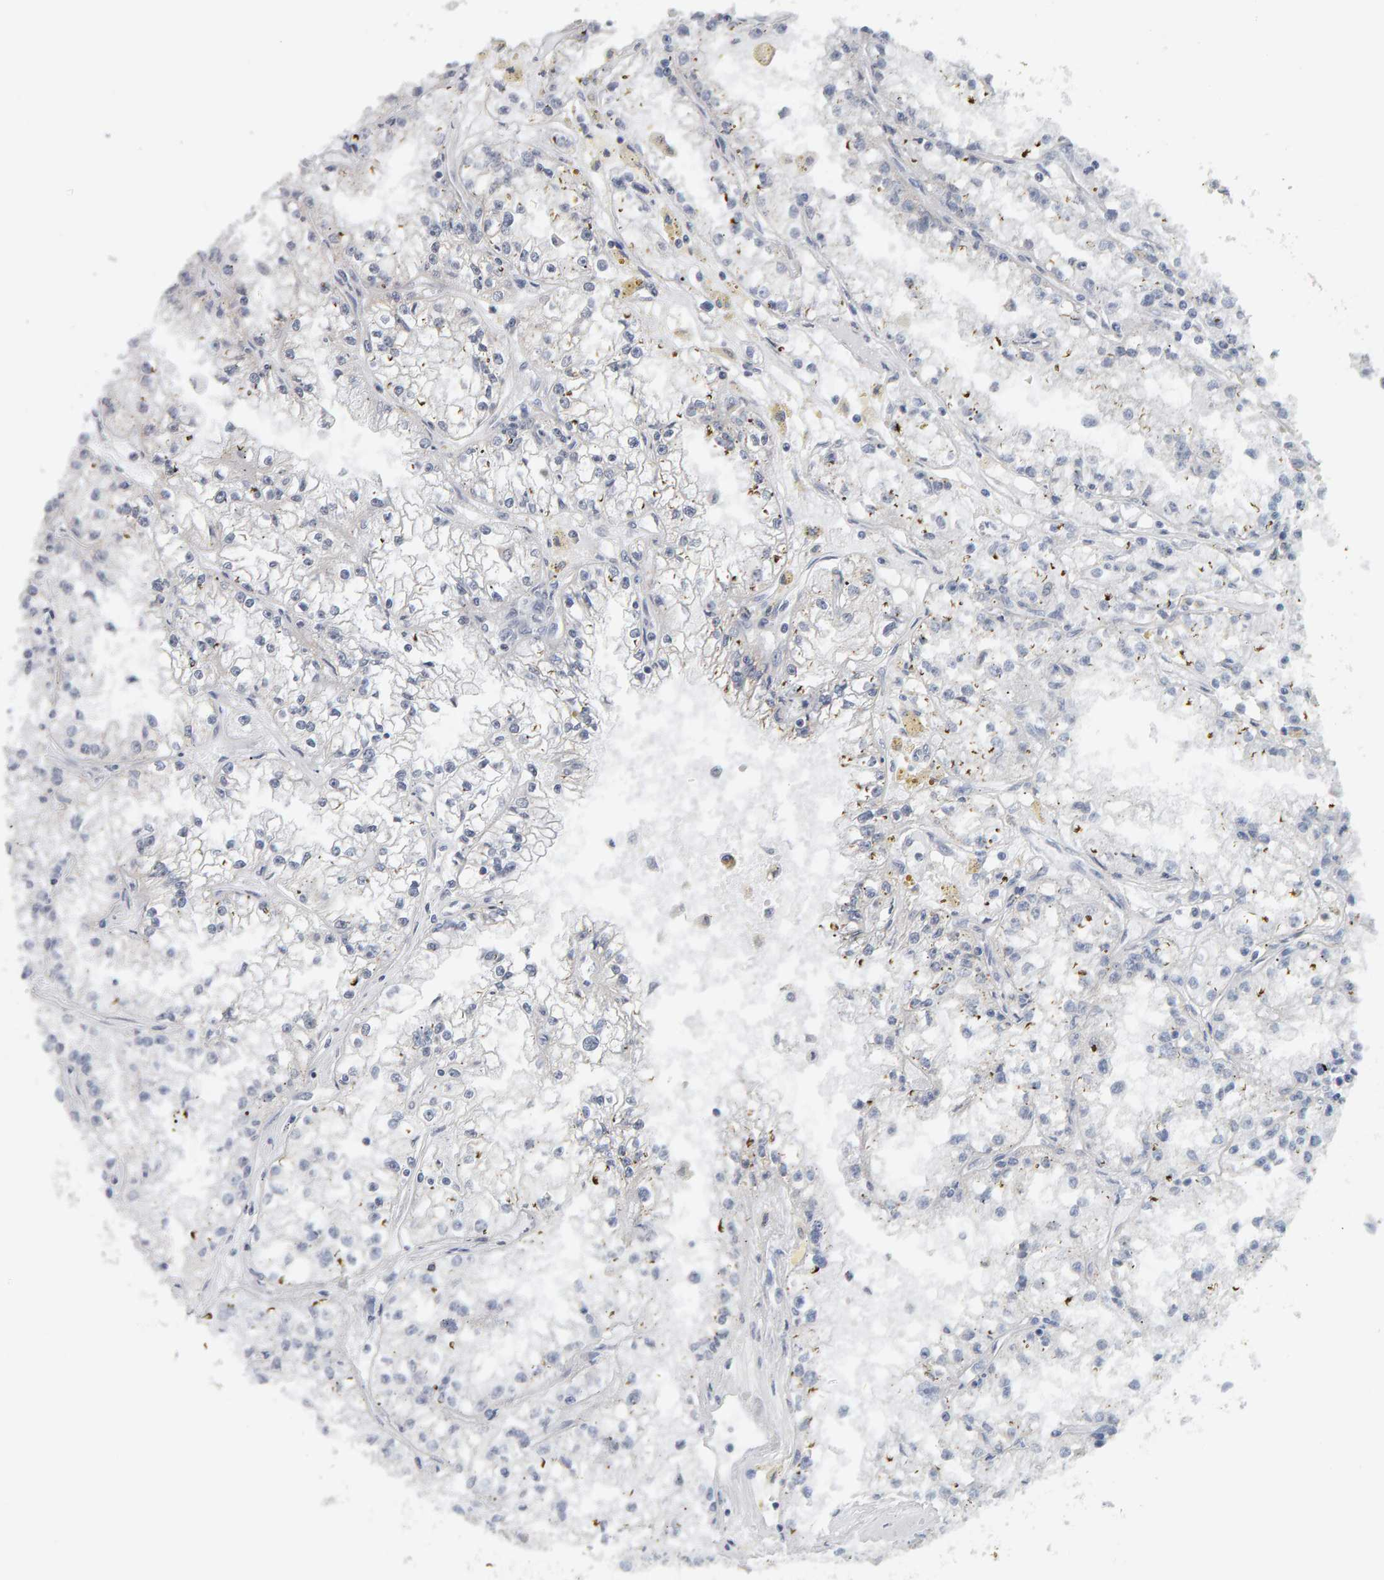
{"staining": {"intensity": "negative", "quantity": "none", "location": "none"}, "tissue": "renal cancer", "cell_type": "Tumor cells", "image_type": "cancer", "snomed": [{"axis": "morphology", "description": "Adenocarcinoma, NOS"}, {"axis": "topography", "description": "Kidney"}], "caption": "Immunohistochemistry (IHC) micrograph of neoplastic tissue: renal cancer stained with DAB (3,3'-diaminobenzidine) displays no significant protein expression in tumor cells.", "gene": "ADHFE1", "patient": {"sex": "male", "age": 56}}